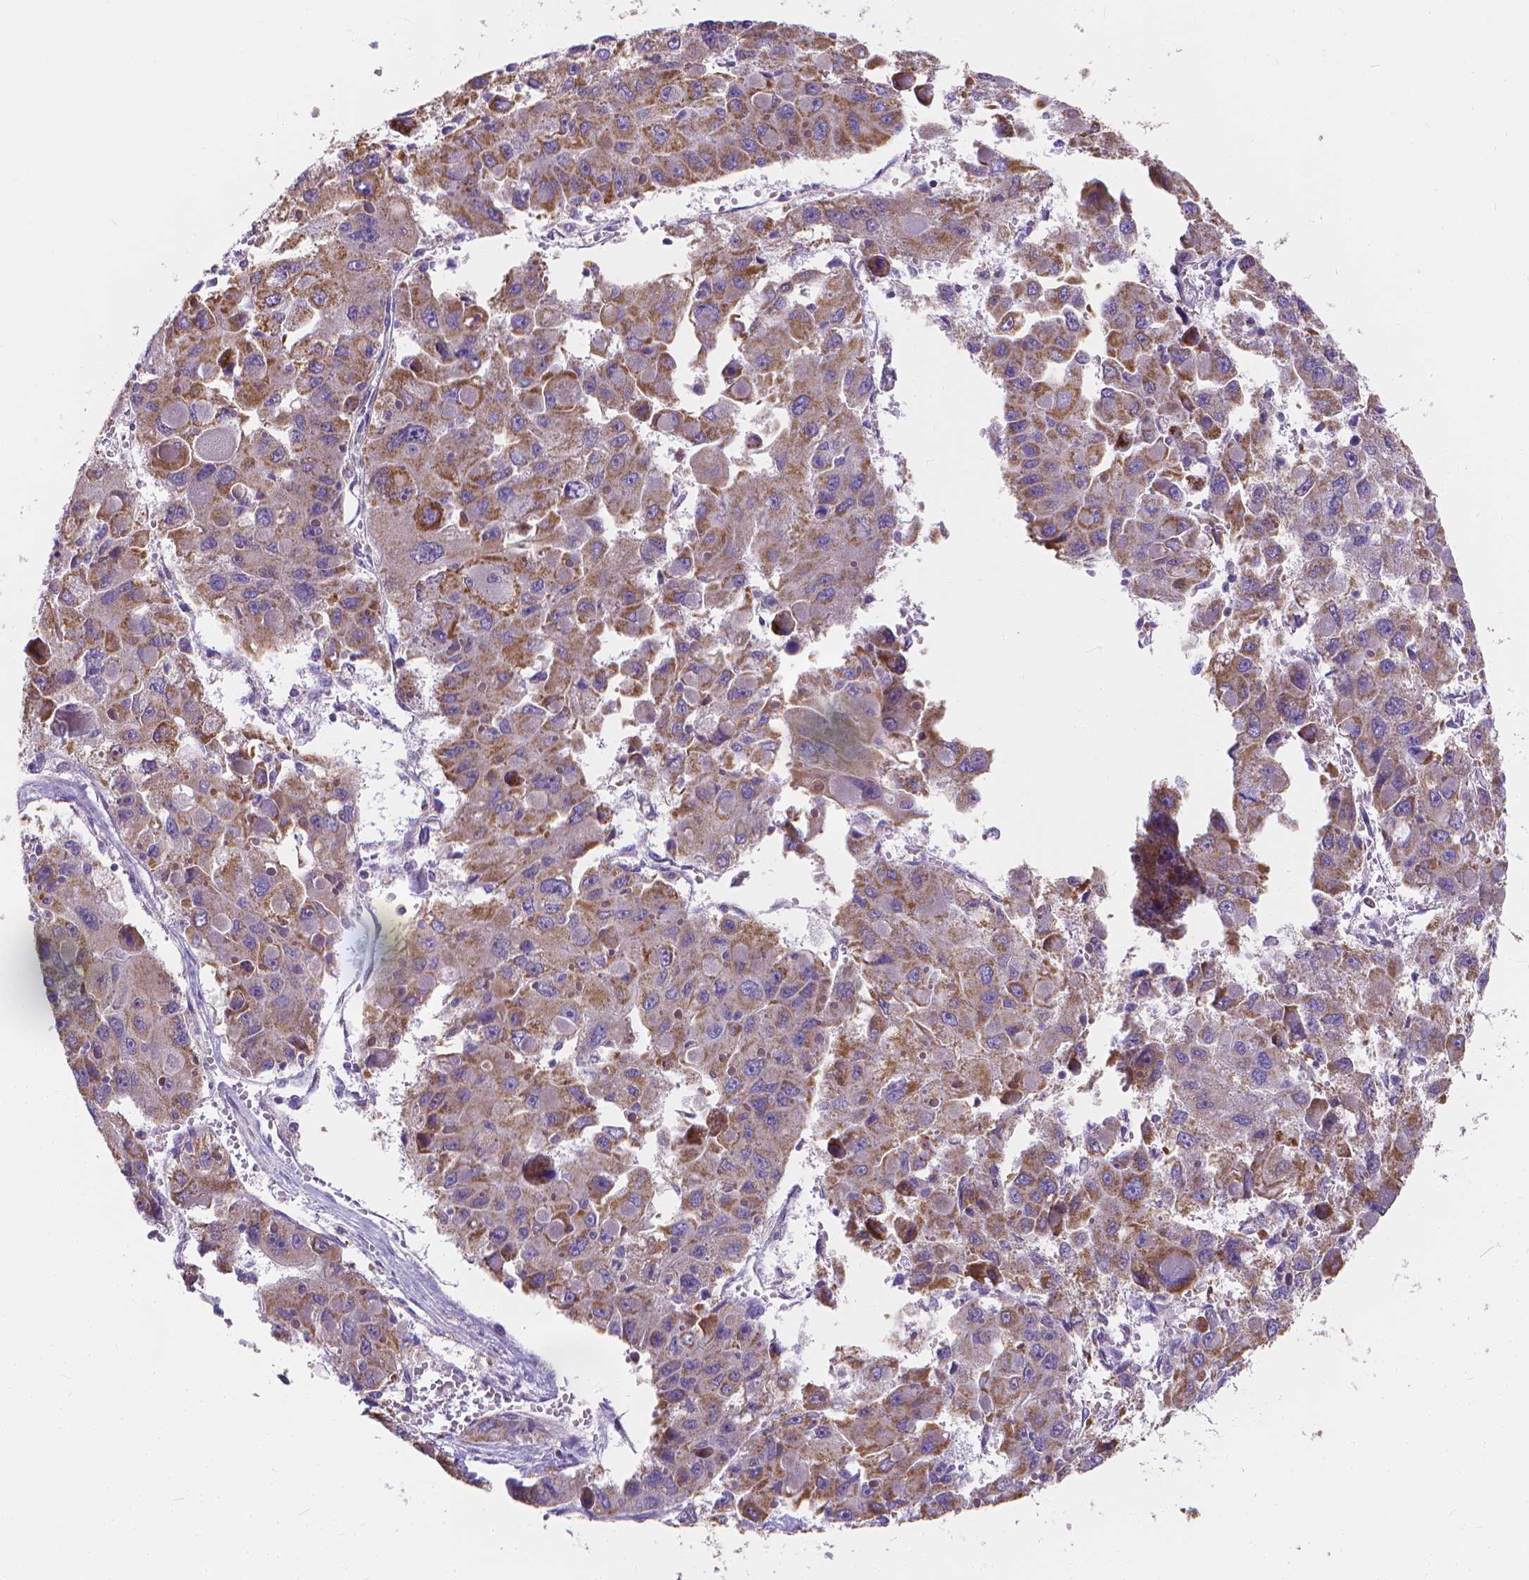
{"staining": {"intensity": "moderate", "quantity": ">75%", "location": "cytoplasmic/membranous"}, "tissue": "liver cancer", "cell_type": "Tumor cells", "image_type": "cancer", "snomed": [{"axis": "morphology", "description": "Carcinoma, Hepatocellular, NOS"}, {"axis": "topography", "description": "Liver"}], "caption": "Protein positivity by IHC shows moderate cytoplasmic/membranous staining in approximately >75% of tumor cells in liver cancer (hepatocellular carcinoma).", "gene": "SNCAIP", "patient": {"sex": "female", "age": 41}}